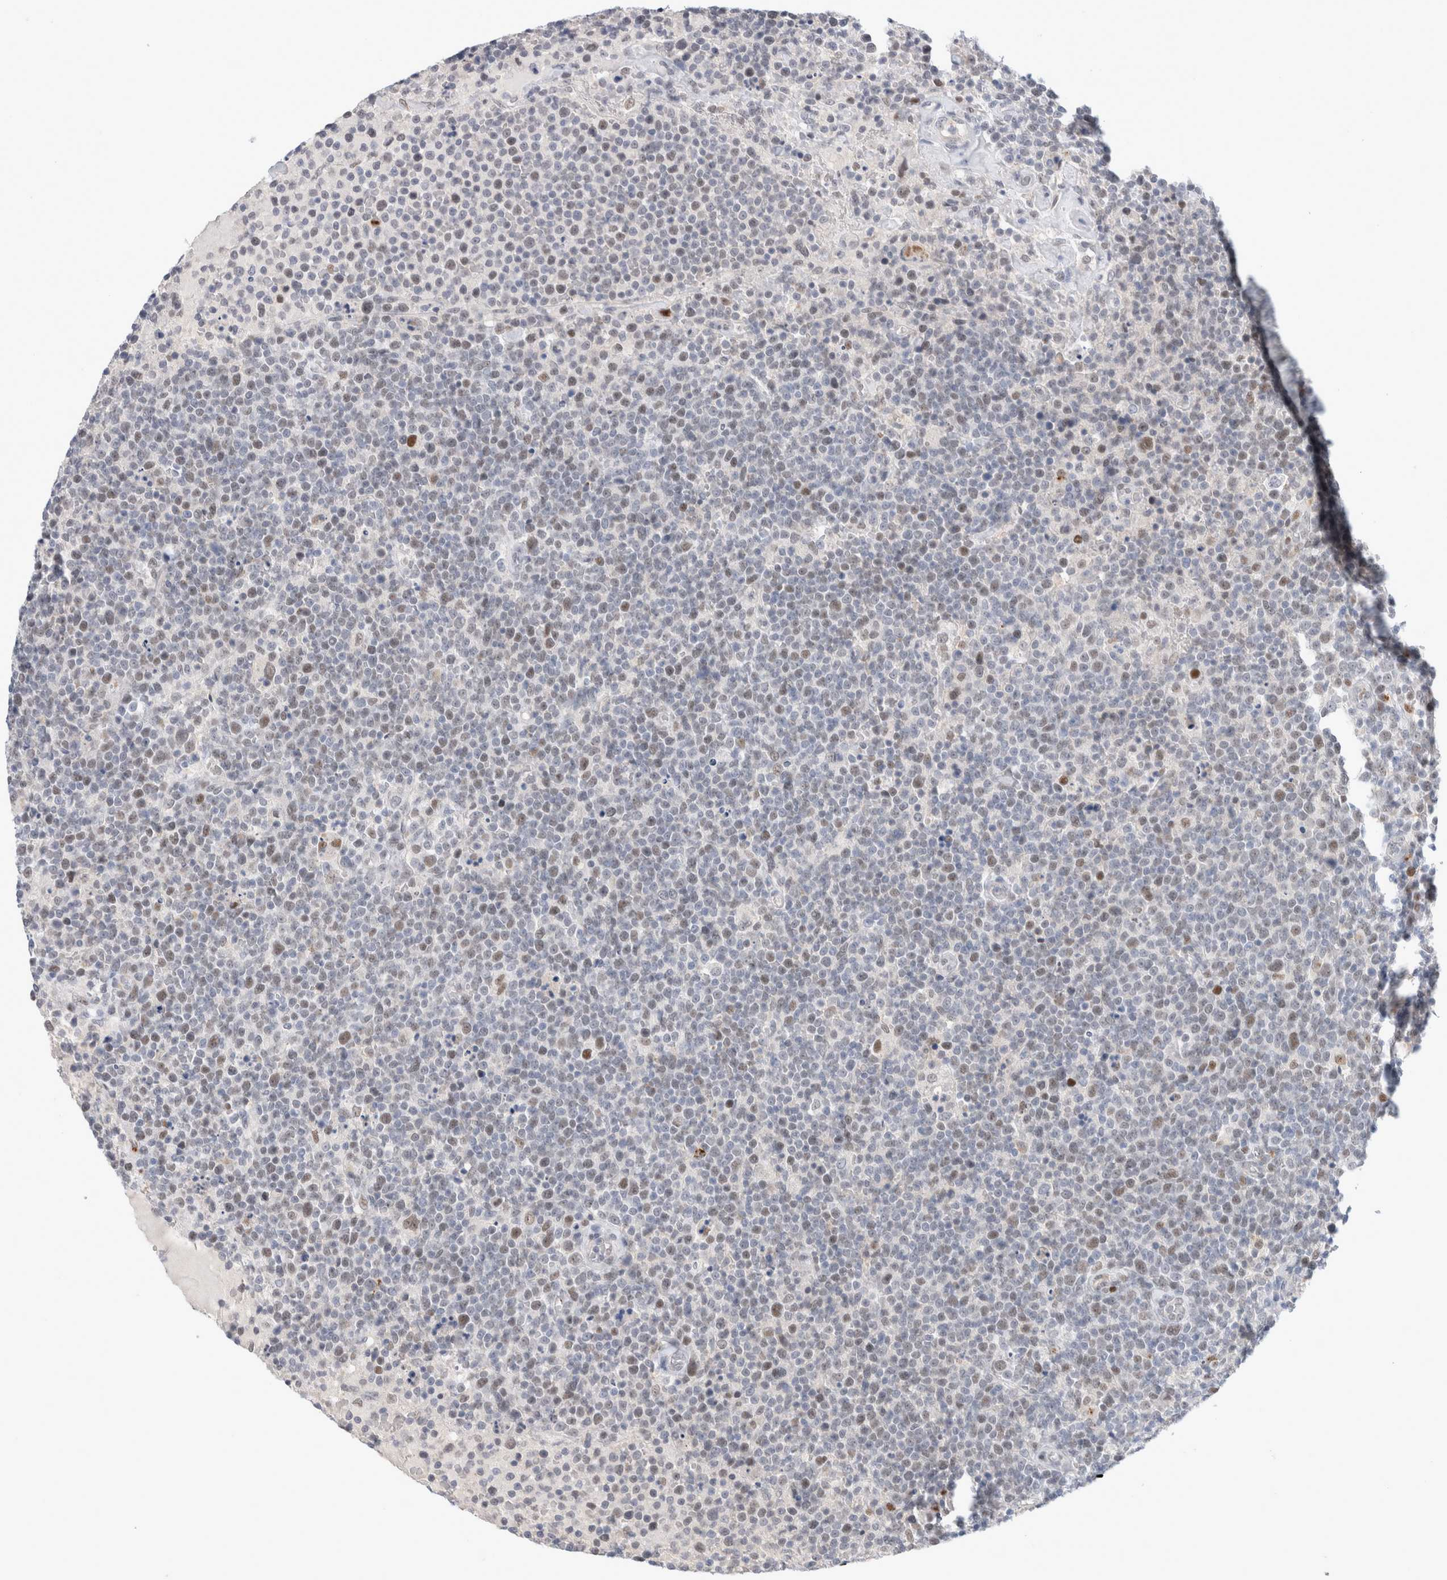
{"staining": {"intensity": "moderate", "quantity": "<25%", "location": "nuclear"}, "tissue": "lymphoma", "cell_type": "Tumor cells", "image_type": "cancer", "snomed": [{"axis": "morphology", "description": "Malignant lymphoma, non-Hodgkin's type, High grade"}, {"axis": "topography", "description": "Lymph node"}], "caption": "IHC image of neoplastic tissue: lymphoma stained using immunohistochemistry (IHC) reveals low levels of moderate protein expression localized specifically in the nuclear of tumor cells, appearing as a nuclear brown color.", "gene": "KNL1", "patient": {"sex": "male", "age": 61}}